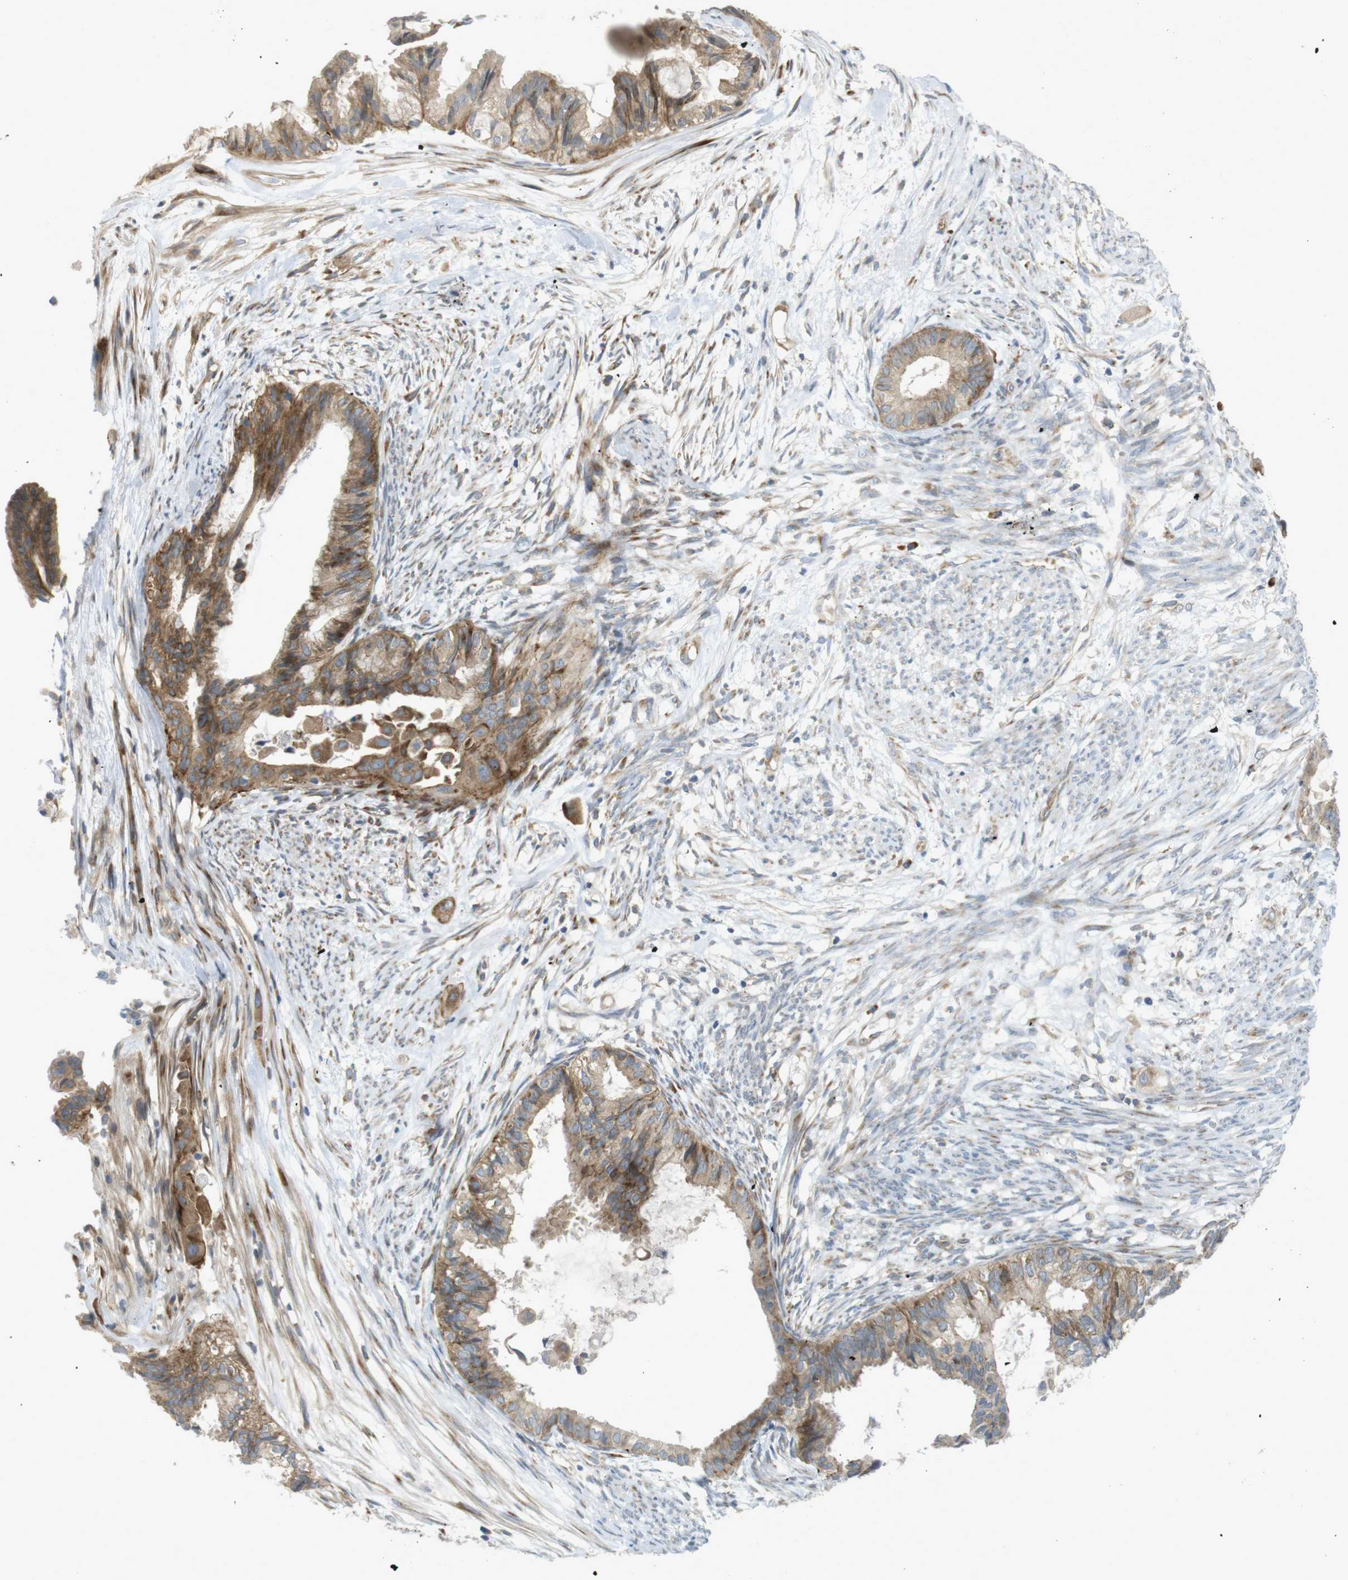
{"staining": {"intensity": "moderate", "quantity": ">75%", "location": "cytoplasmic/membranous"}, "tissue": "cervical cancer", "cell_type": "Tumor cells", "image_type": "cancer", "snomed": [{"axis": "morphology", "description": "Normal tissue, NOS"}, {"axis": "morphology", "description": "Adenocarcinoma, NOS"}, {"axis": "topography", "description": "Cervix"}, {"axis": "topography", "description": "Endometrium"}], "caption": "Immunohistochemistry (DAB) staining of cervical adenocarcinoma displays moderate cytoplasmic/membranous protein staining in approximately >75% of tumor cells.", "gene": "GJC3", "patient": {"sex": "female", "age": 86}}